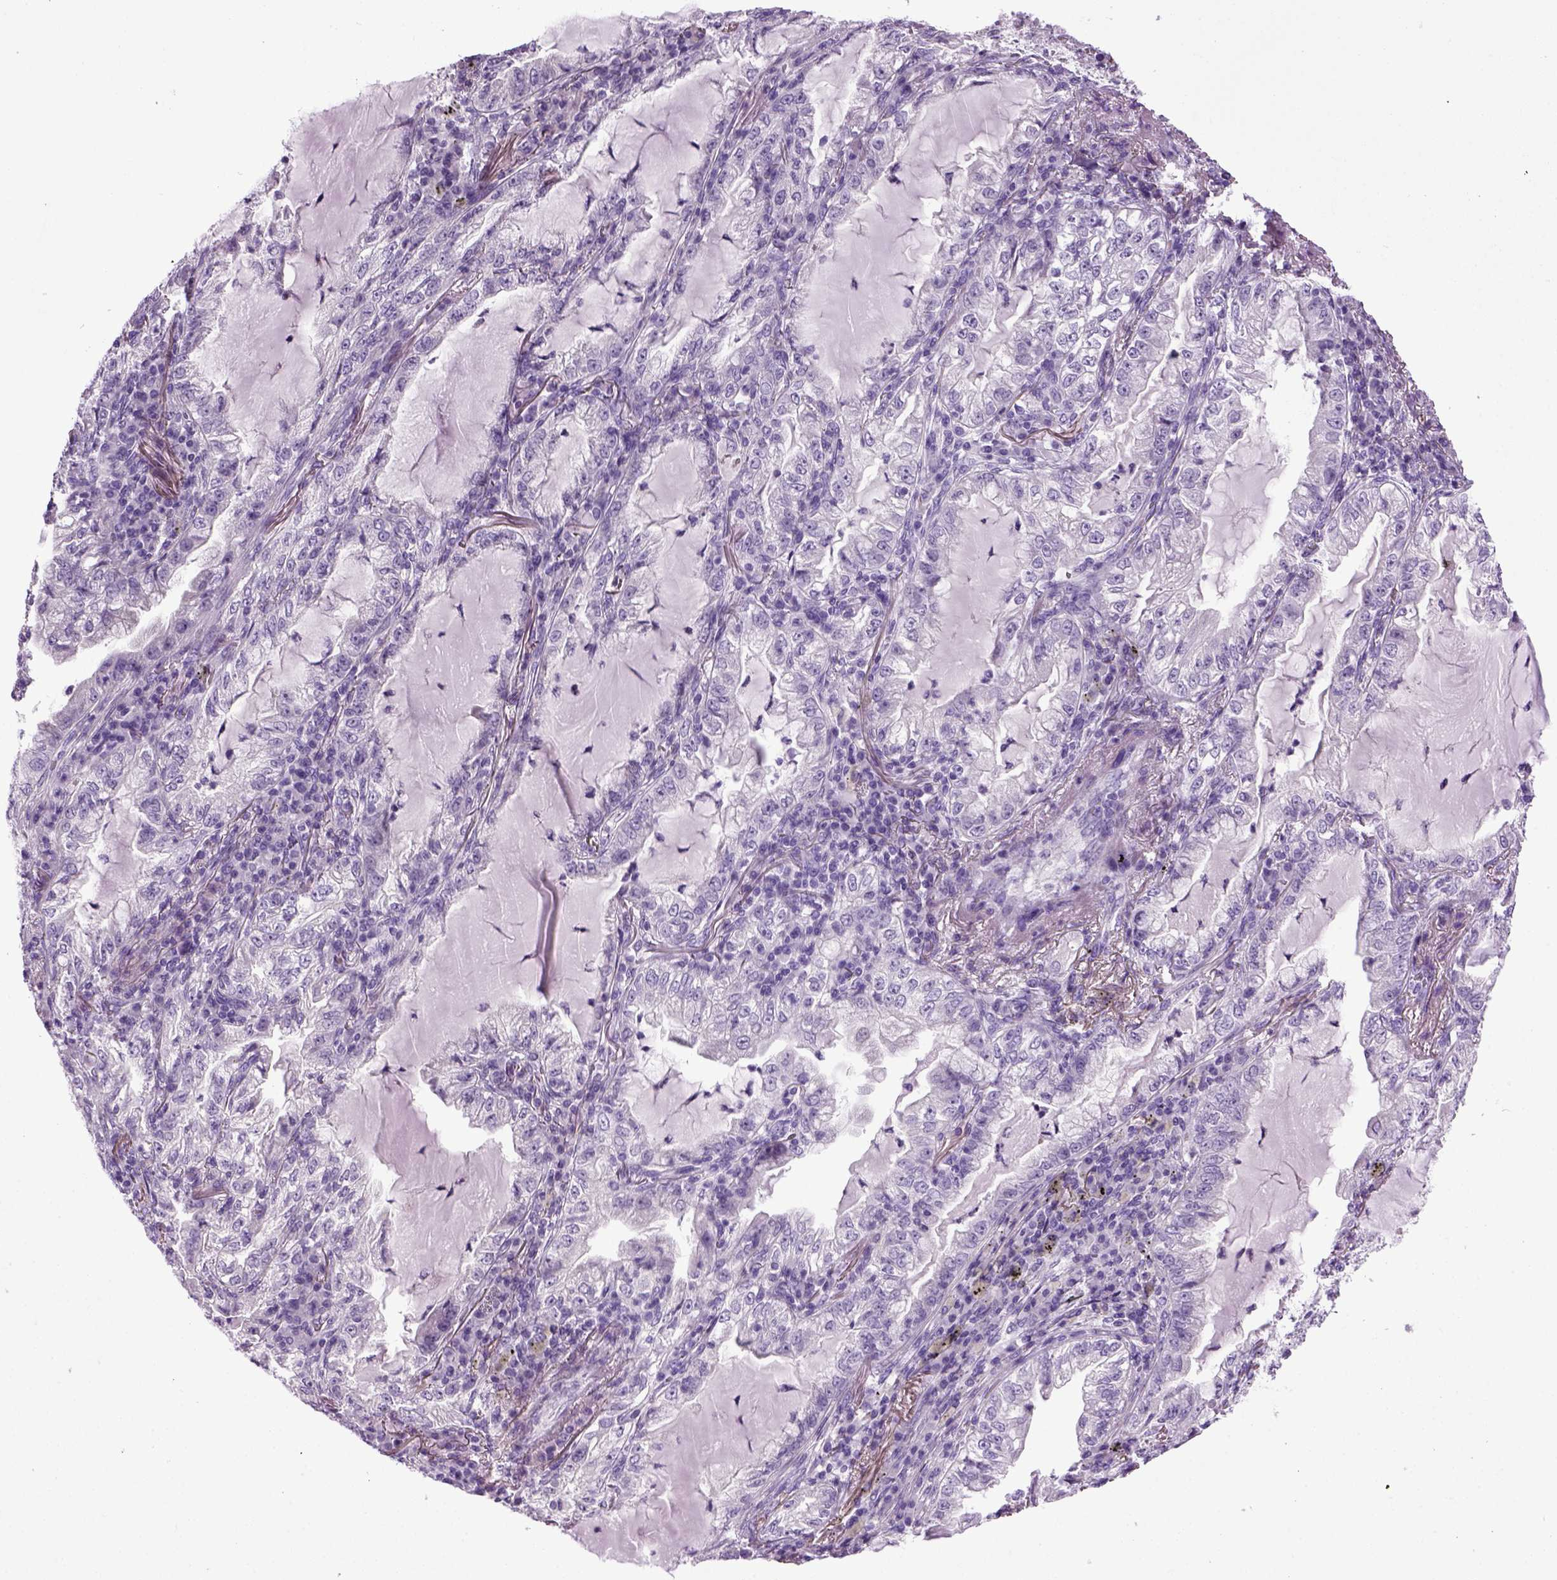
{"staining": {"intensity": "negative", "quantity": "none", "location": "none"}, "tissue": "lung cancer", "cell_type": "Tumor cells", "image_type": "cancer", "snomed": [{"axis": "morphology", "description": "Adenocarcinoma, NOS"}, {"axis": "topography", "description": "Lung"}], "caption": "Immunohistochemistry micrograph of neoplastic tissue: human lung adenocarcinoma stained with DAB (3,3'-diaminobenzidine) shows no significant protein expression in tumor cells.", "gene": "HMCN2", "patient": {"sex": "female", "age": 73}}